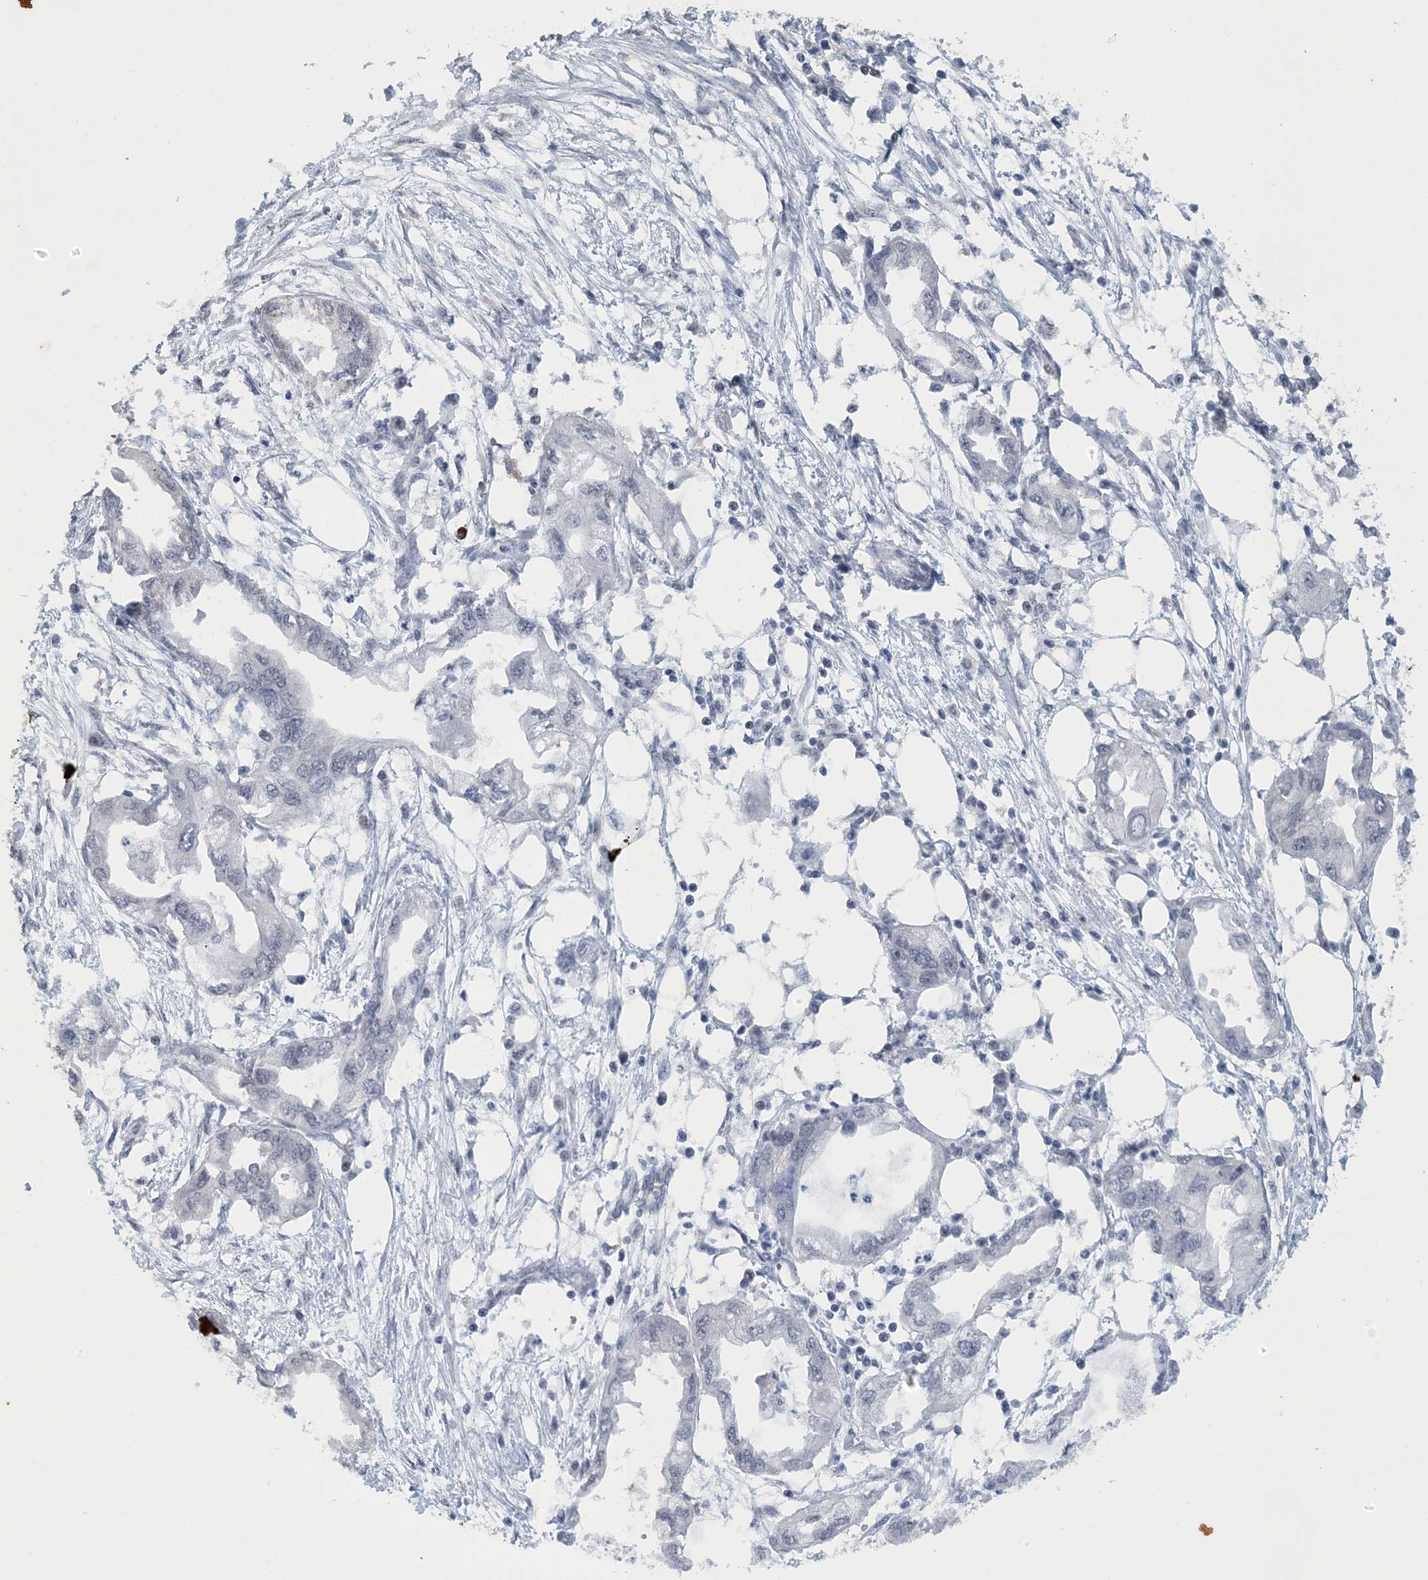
{"staining": {"intensity": "negative", "quantity": "none", "location": "none"}, "tissue": "endometrial cancer", "cell_type": "Tumor cells", "image_type": "cancer", "snomed": [{"axis": "morphology", "description": "Adenocarcinoma, NOS"}, {"axis": "morphology", "description": "Adenocarcinoma, metastatic, NOS"}, {"axis": "topography", "description": "Adipose tissue"}, {"axis": "topography", "description": "Endometrium"}], "caption": "IHC micrograph of neoplastic tissue: human endometrial cancer stained with DAB displays no significant protein positivity in tumor cells.", "gene": "MBD2", "patient": {"sex": "female", "age": 67}}